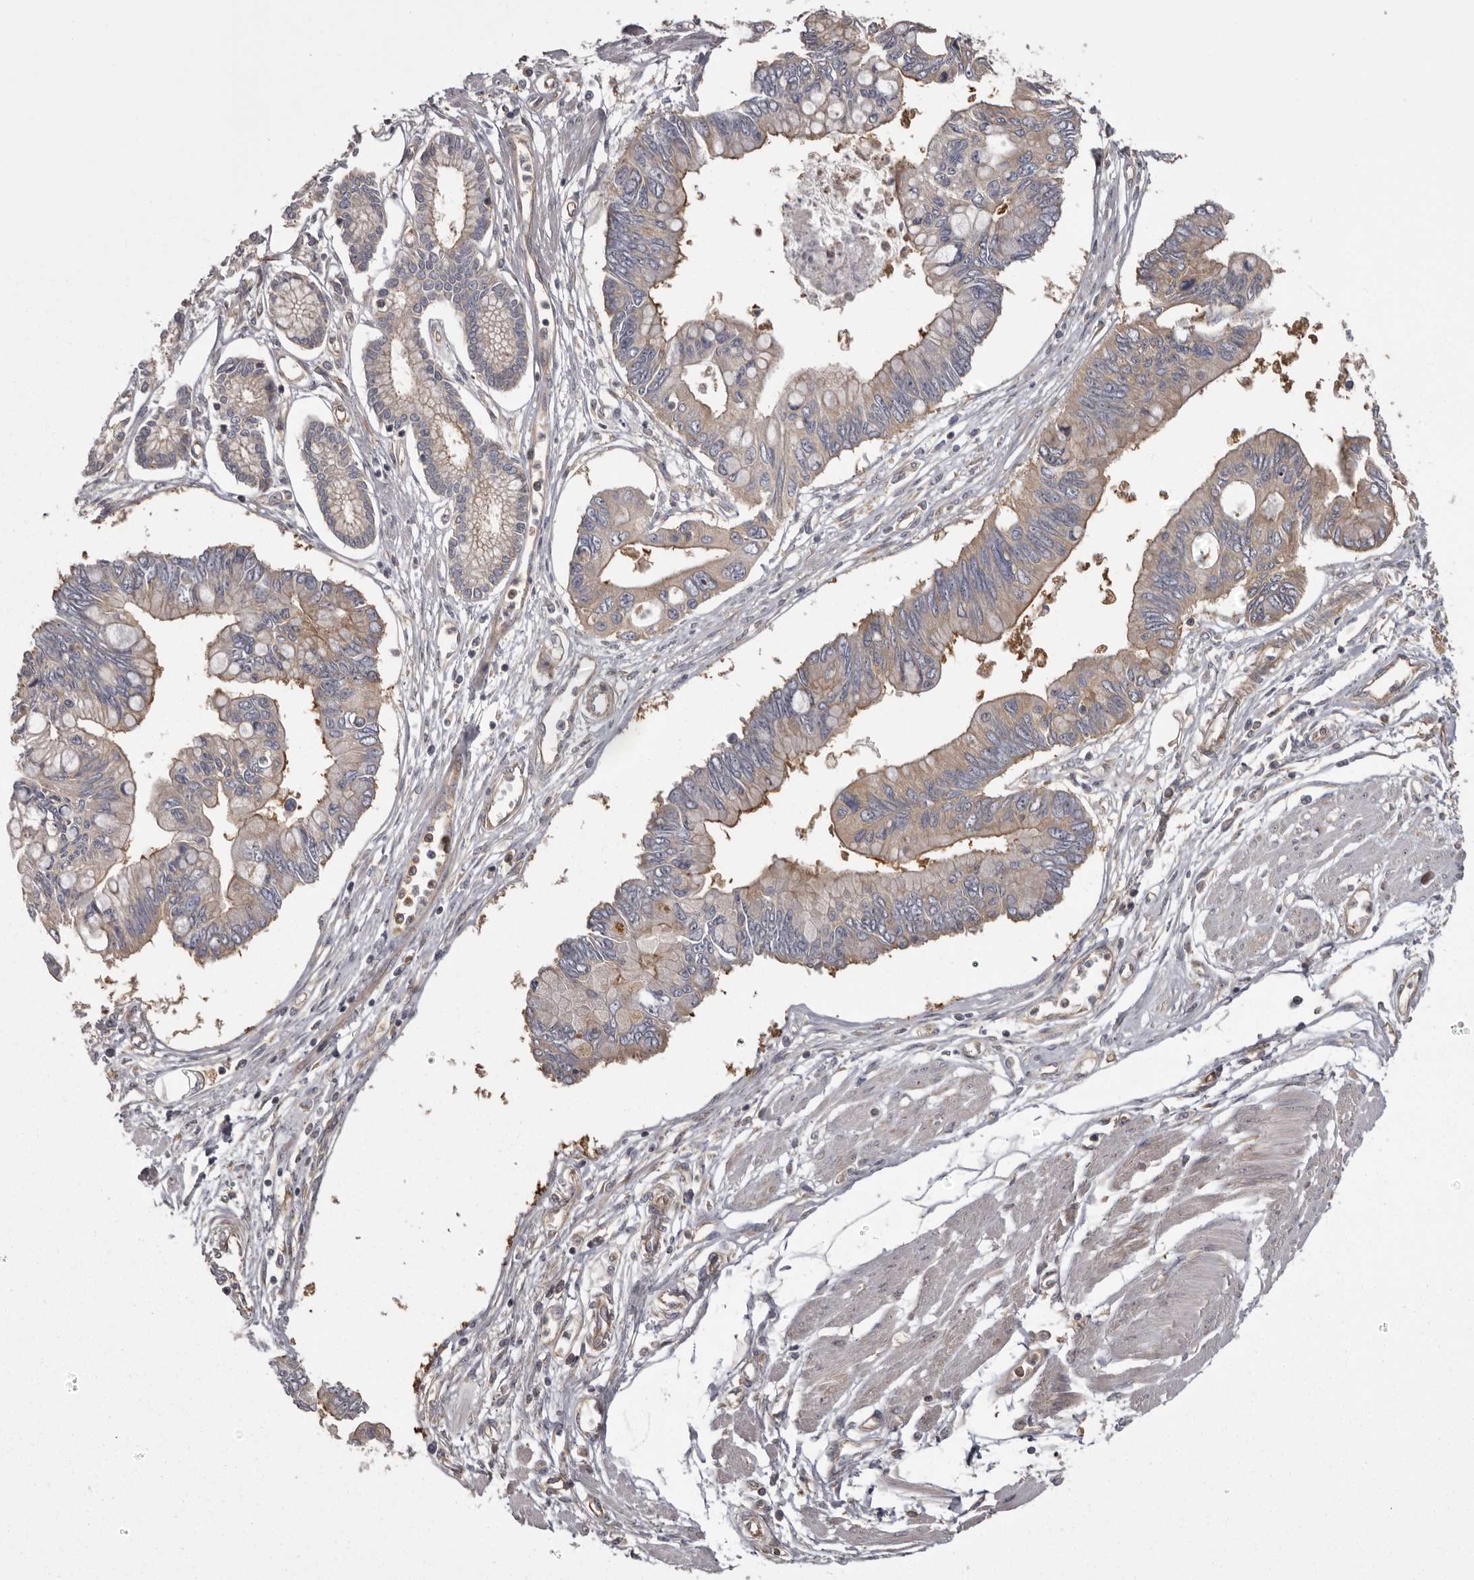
{"staining": {"intensity": "moderate", "quantity": "<25%", "location": "cytoplasmic/membranous"}, "tissue": "pancreatic cancer", "cell_type": "Tumor cells", "image_type": "cancer", "snomed": [{"axis": "morphology", "description": "Adenocarcinoma, NOS"}, {"axis": "topography", "description": "Pancreas"}], "caption": "Protein staining reveals moderate cytoplasmic/membranous staining in approximately <25% of tumor cells in pancreatic adenocarcinoma. (DAB = brown stain, brightfield microscopy at high magnification).", "gene": "DARS1", "patient": {"sex": "female", "age": 77}}